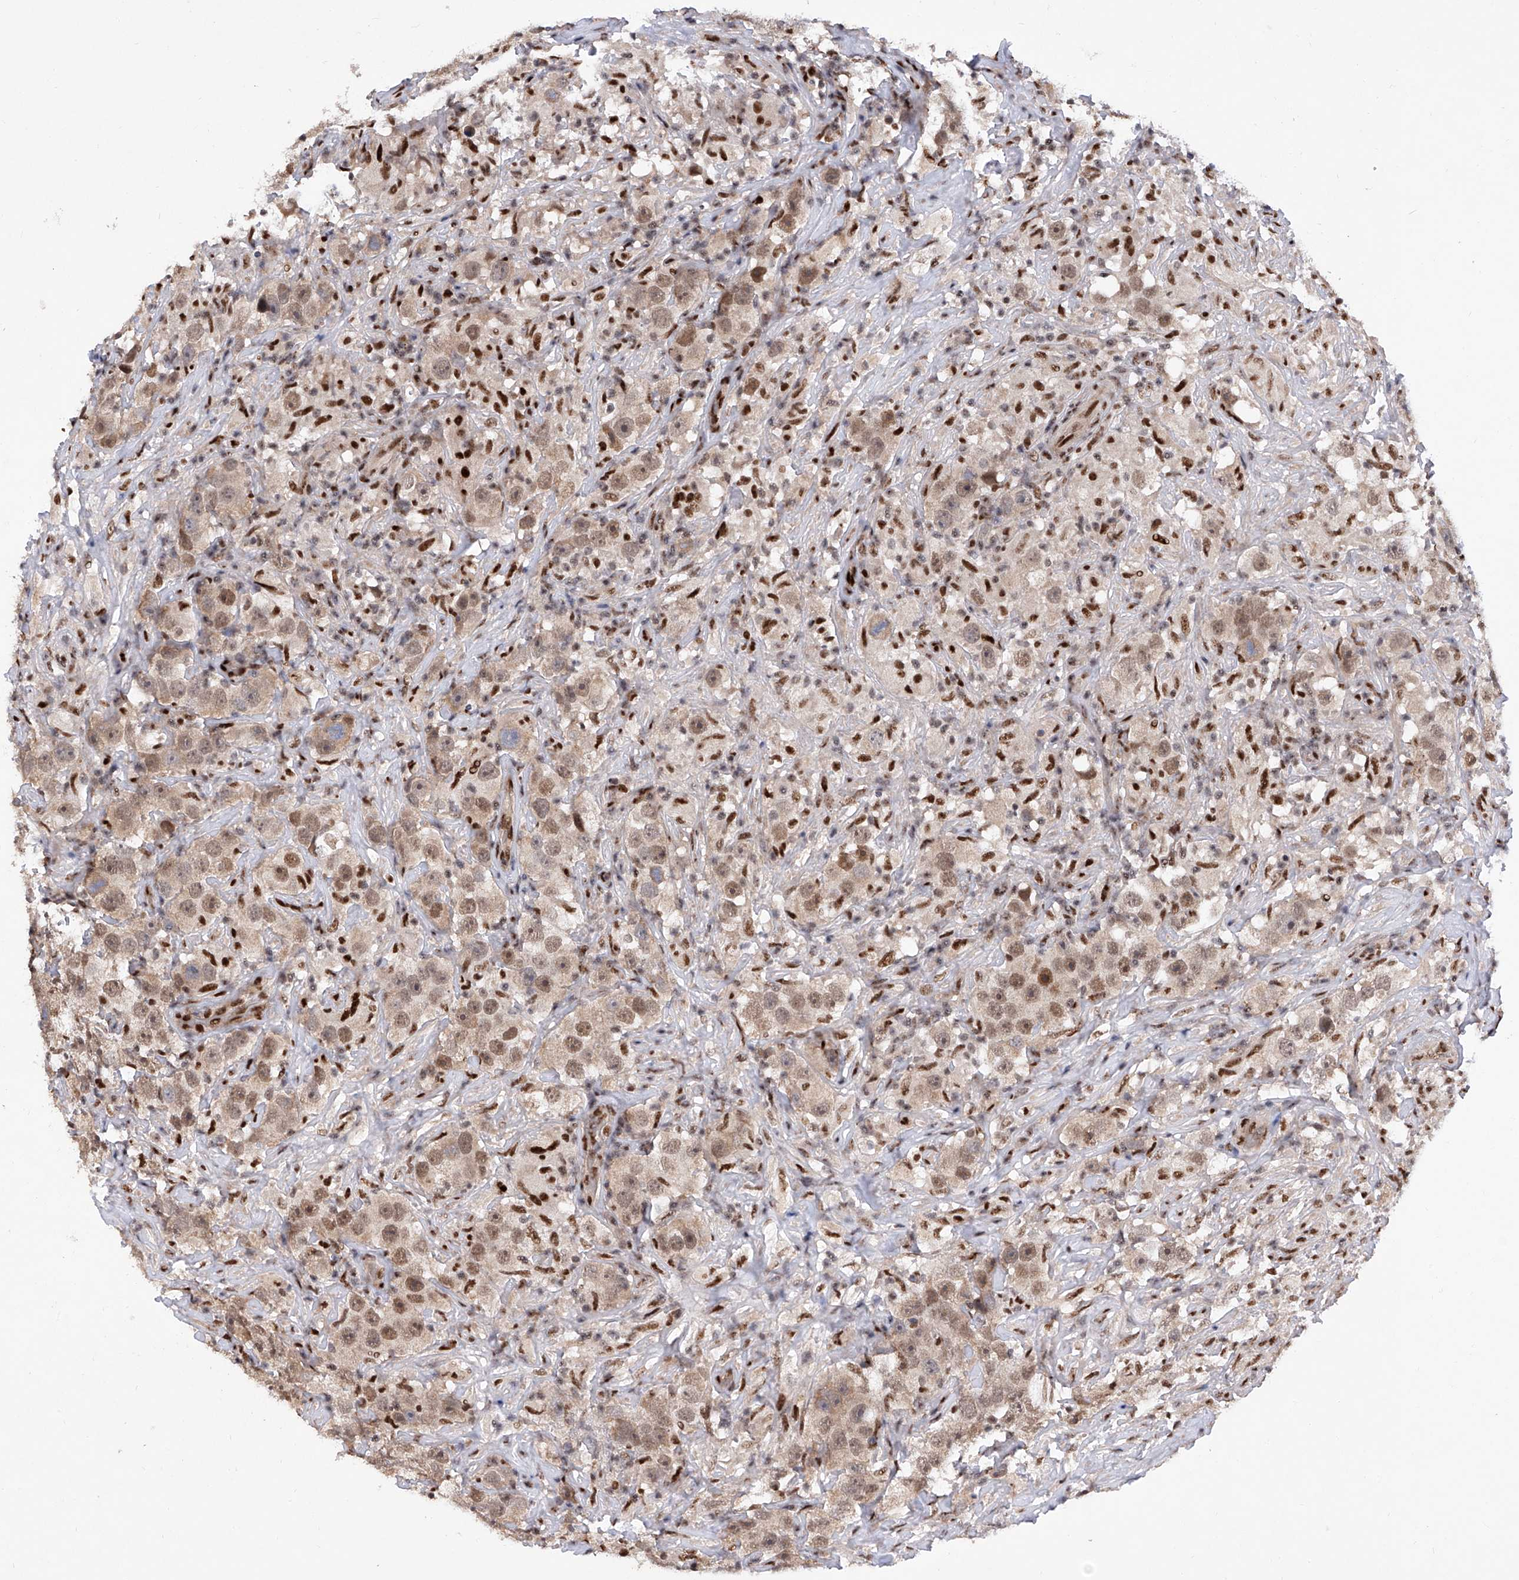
{"staining": {"intensity": "moderate", "quantity": ">75%", "location": "nuclear"}, "tissue": "testis cancer", "cell_type": "Tumor cells", "image_type": "cancer", "snomed": [{"axis": "morphology", "description": "Seminoma, NOS"}, {"axis": "topography", "description": "Testis"}], "caption": "Seminoma (testis) was stained to show a protein in brown. There is medium levels of moderate nuclear staining in approximately >75% of tumor cells.", "gene": "RAD54L", "patient": {"sex": "male", "age": 49}}